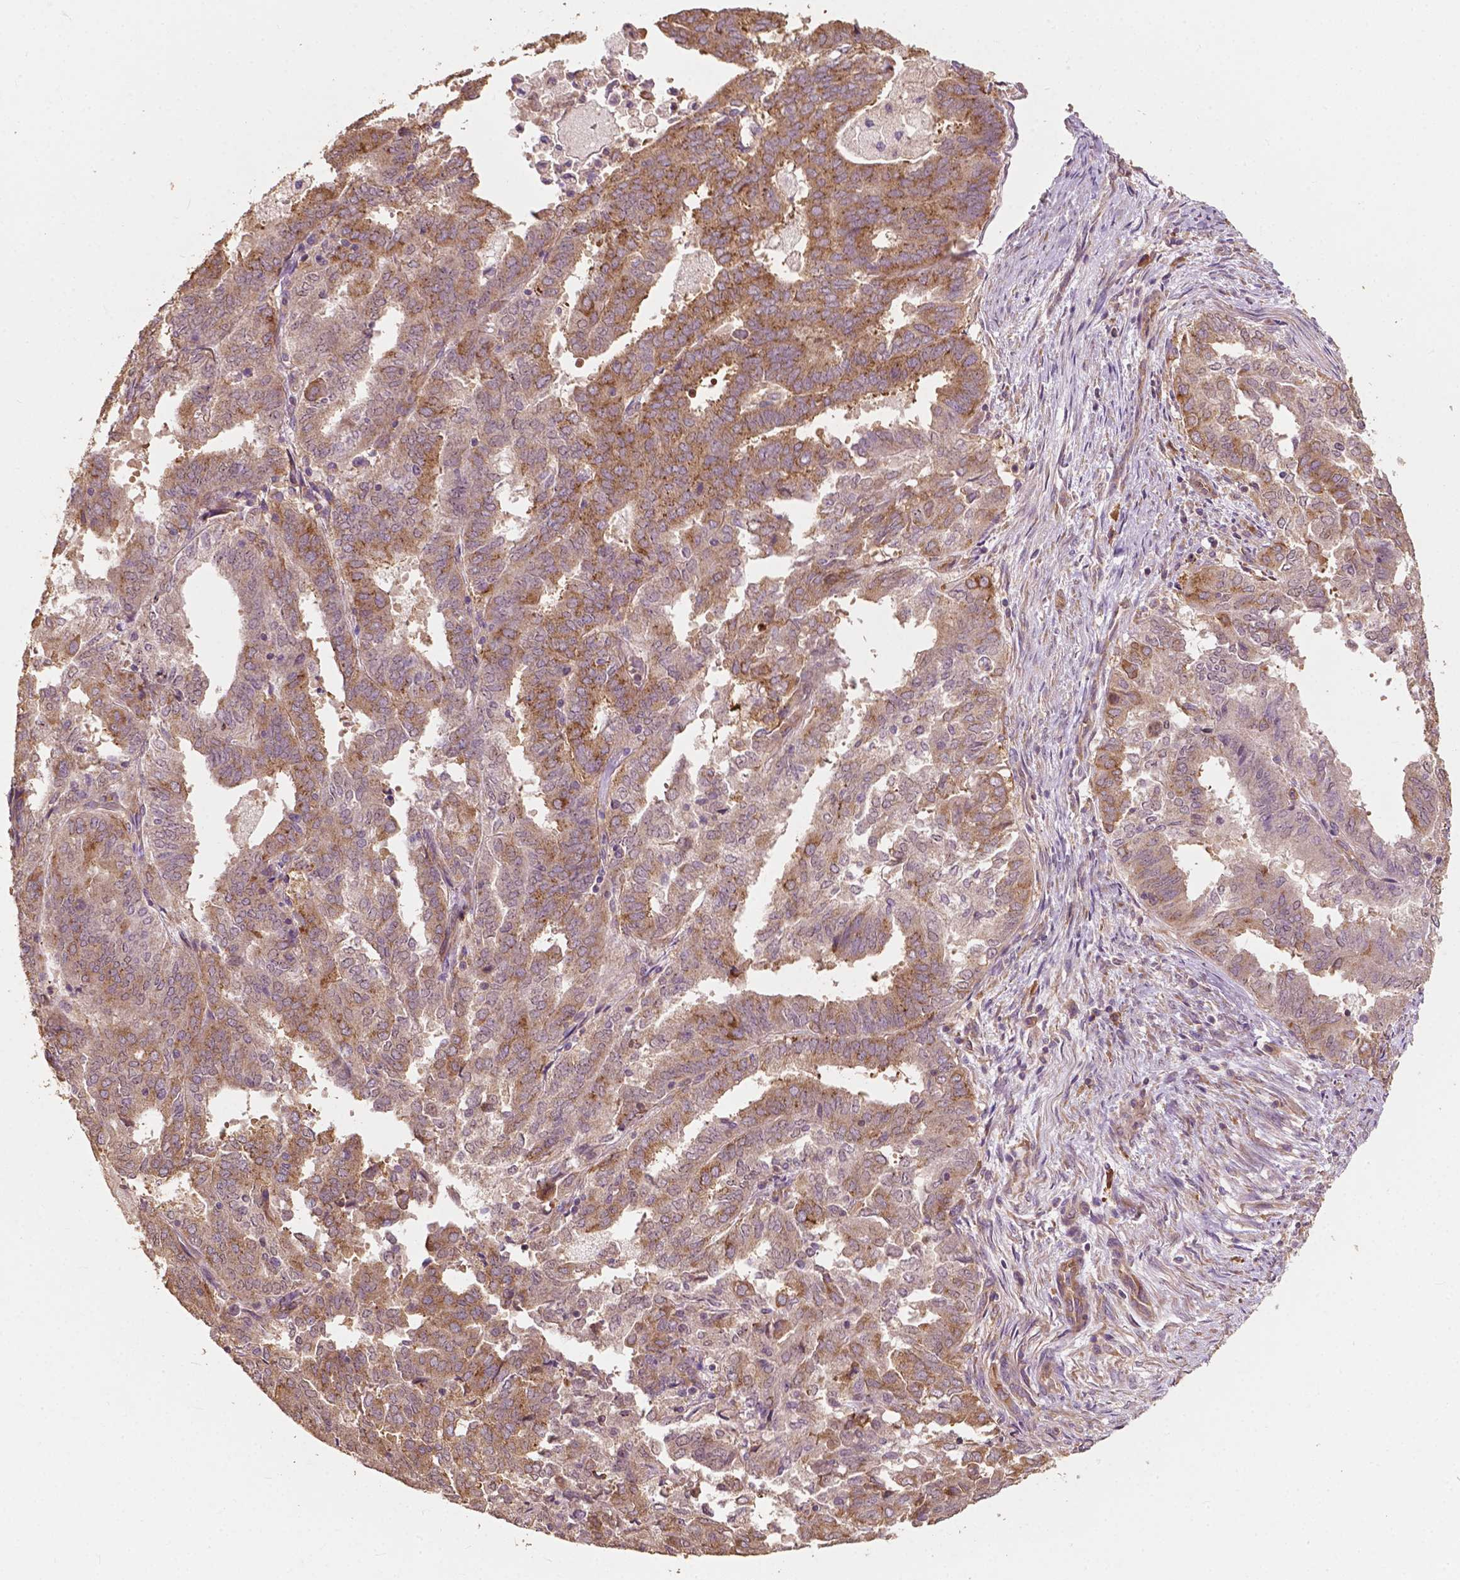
{"staining": {"intensity": "moderate", "quantity": "25%-75%", "location": "cytoplasmic/membranous"}, "tissue": "endometrial cancer", "cell_type": "Tumor cells", "image_type": "cancer", "snomed": [{"axis": "morphology", "description": "Adenocarcinoma, NOS"}, {"axis": "topography", "description": "Endometrium"}], "caption": "Adenocarcinoma (endometrial) tissue exhibits moderate cytoplasmic/membranous expression in about 25%-75% of tumor cells The staining was performed using DAB, with brown indicating positive protein expression. Nuclei are stained blue with hematoxylin.", "gene": "G3BP1", "patient": {"sex": "female", "age": 72}}